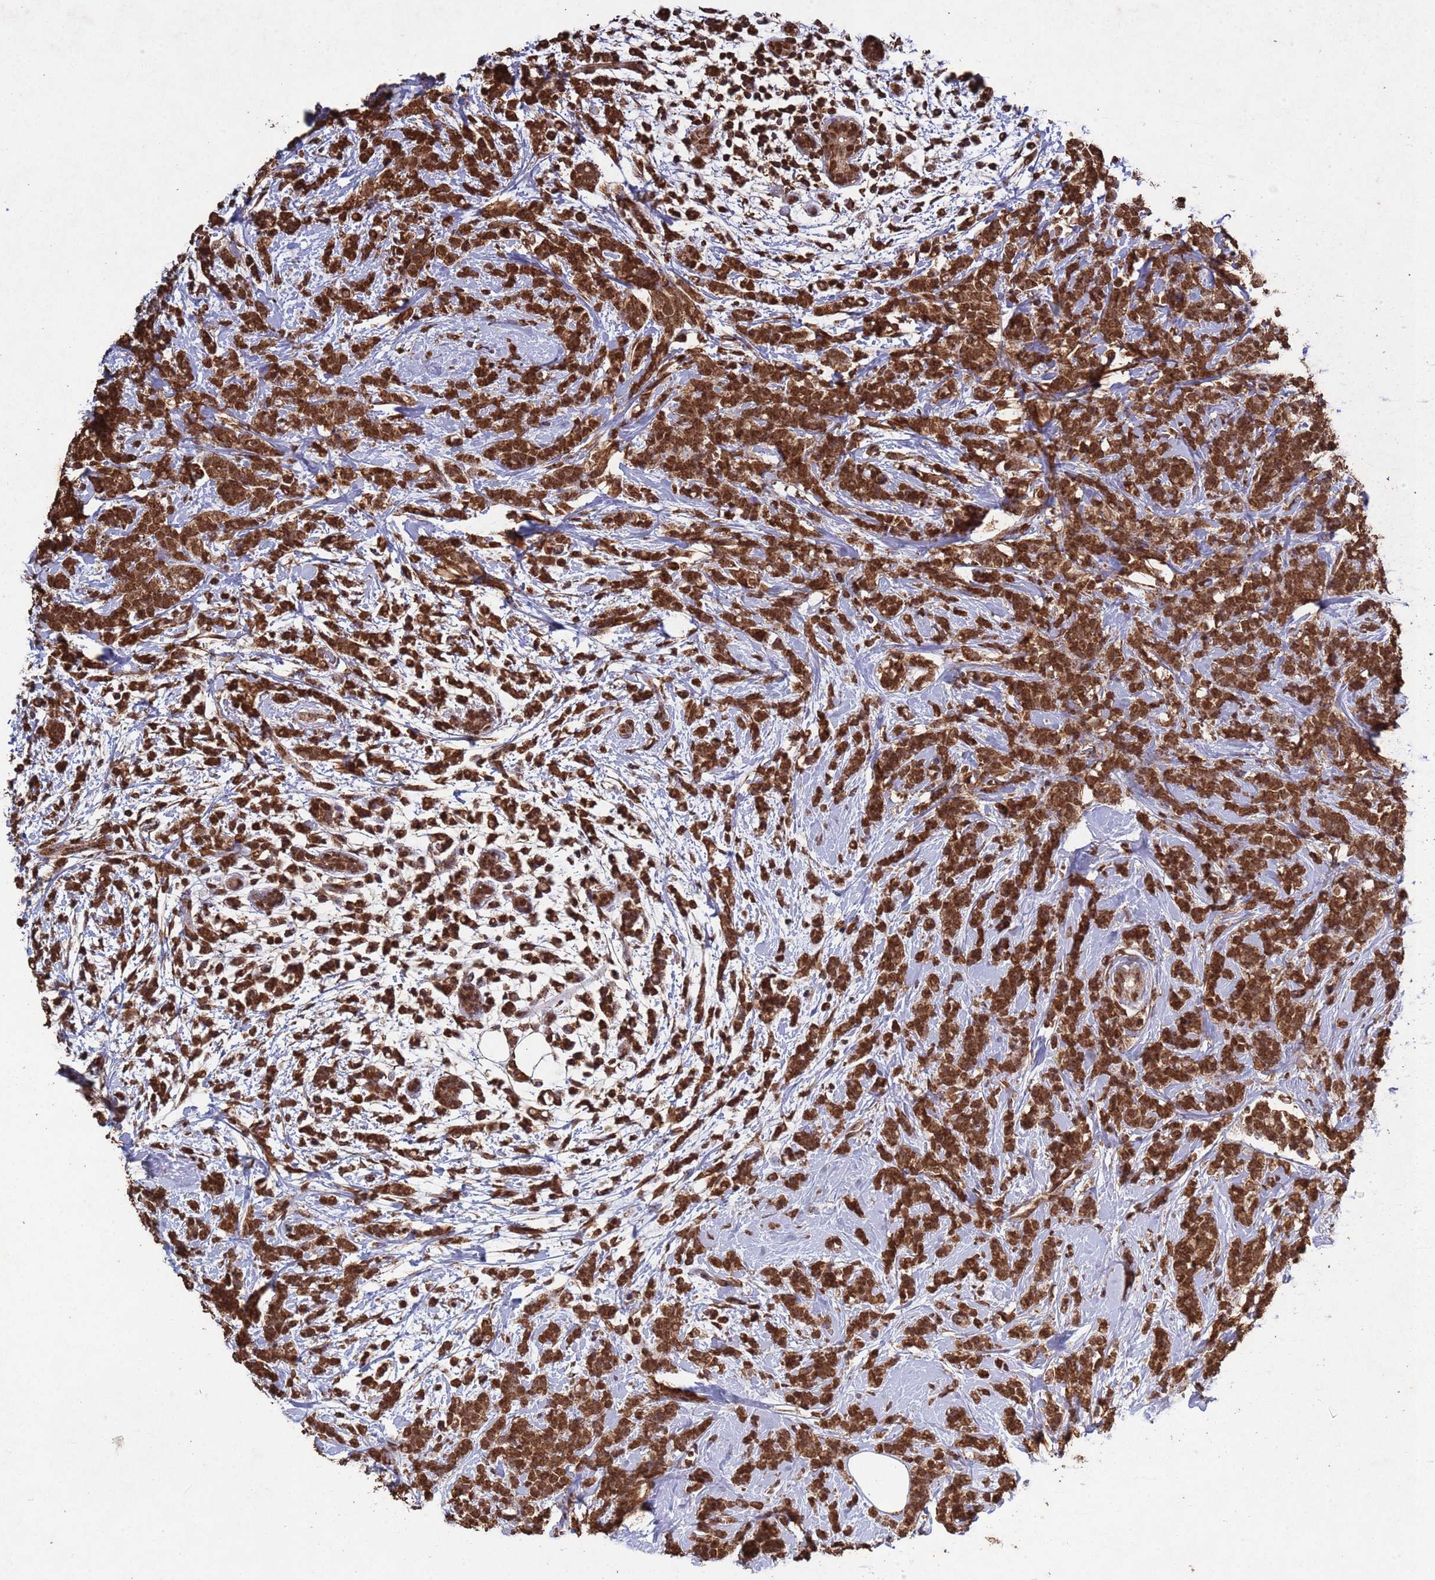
{"staining": {"intensity": "strong", "quantity": ">75%", "location": "cytoplasmic/membranous,nuclear"}, "tissue": "breast cancer", "cell_type": "Tumor cells", "image_type": "cancer", "snomed": [{"axis": "morphology", "description": "Lobular carcinoma"}, {"axis": "topography", "description": "Breast"}], "caption": "Immunohistochemical staining of human breast cancer exhibits strong cytoplasmic/membranous and nuclear protein positivity in approximately >75% of tumor cells.", "gene": "HDAC10", "patient": {"sex": "female", "age": 58}}